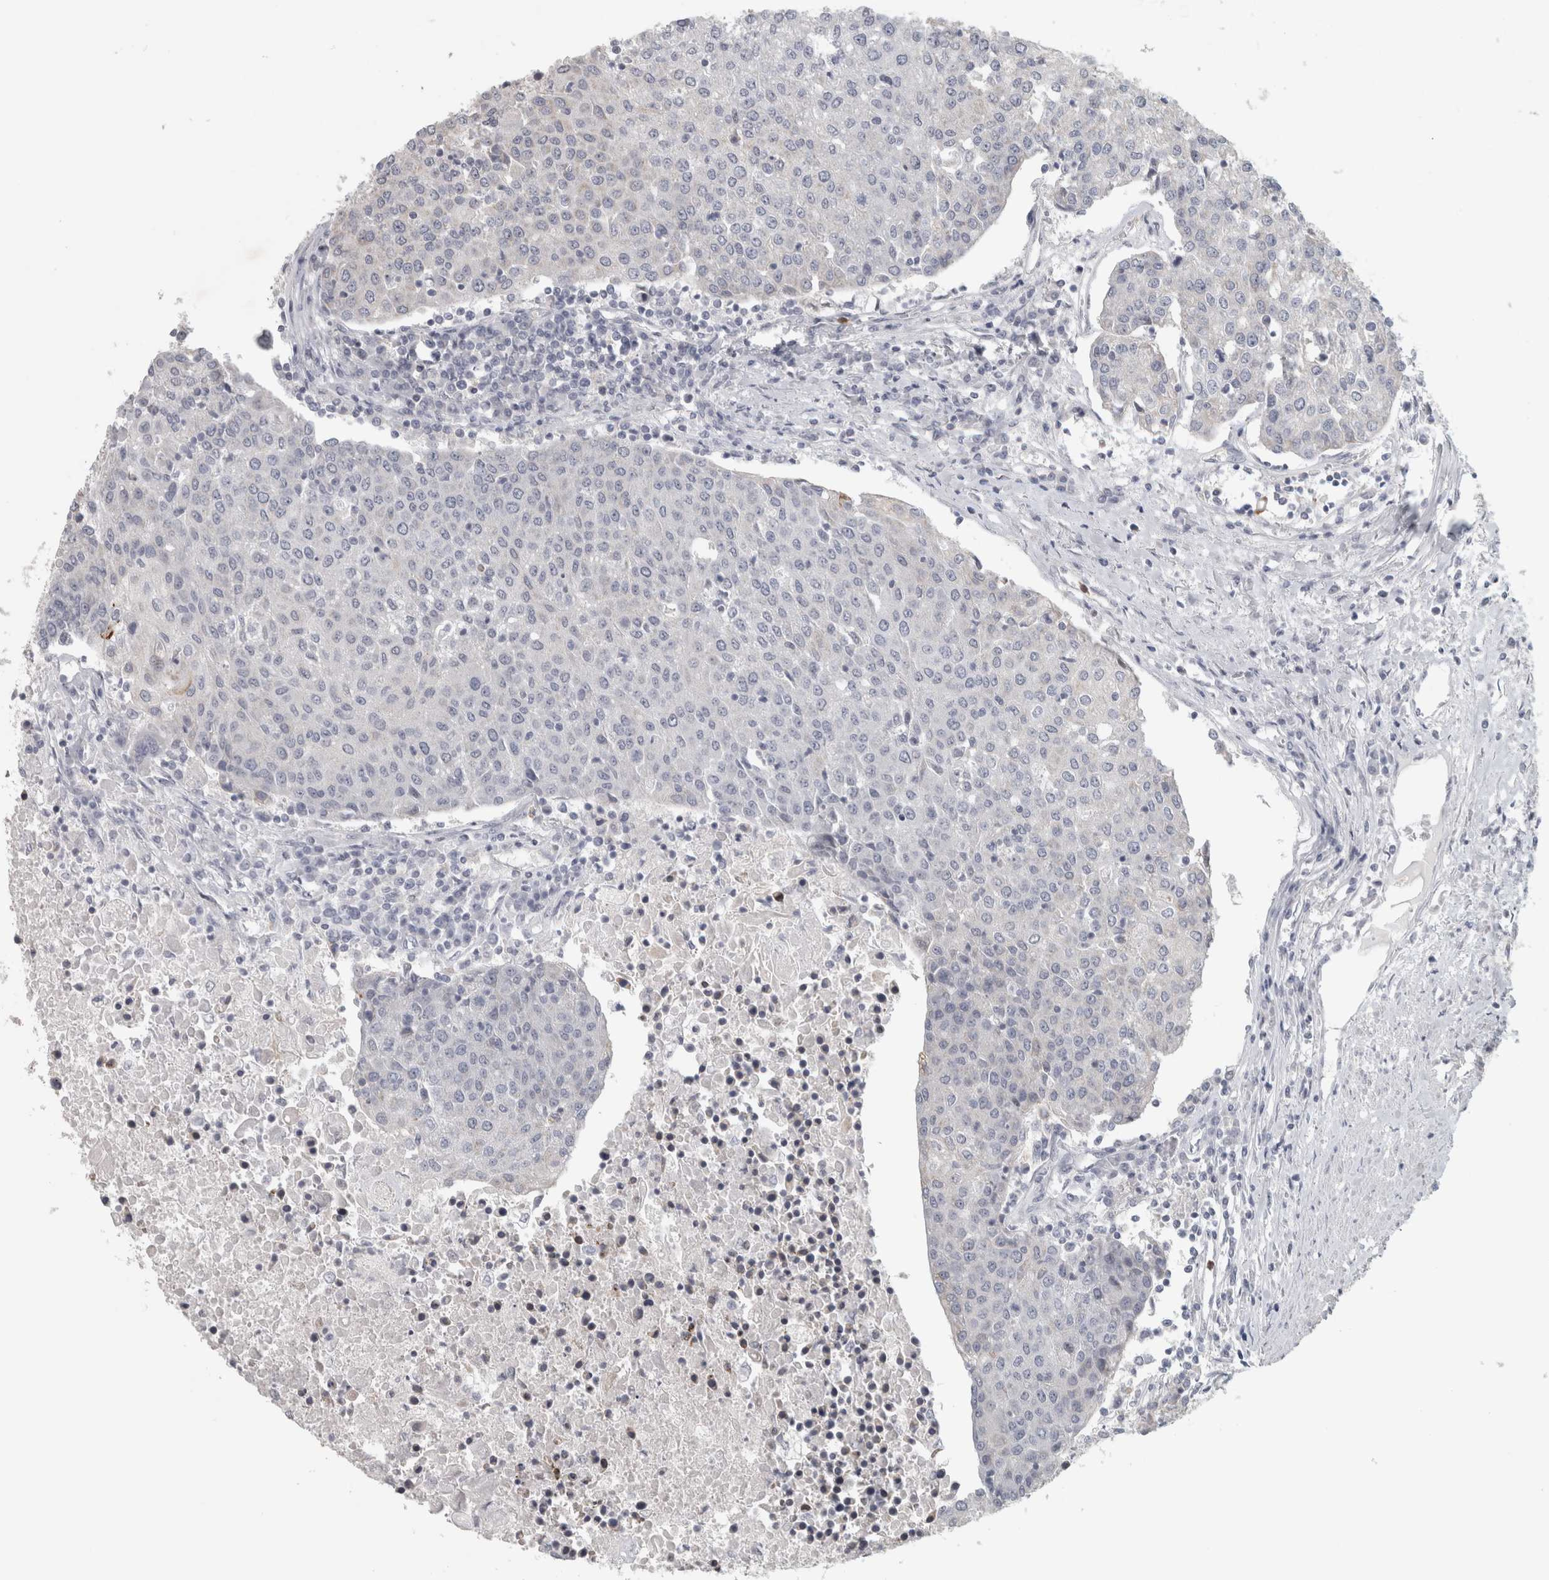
{"staining": {"intensity": "negative", "quantity": "none", "location": "none"}, "tissue": "urothelial cancer", "cell_type": "Tumor cells", "image_type": "cancer", "snomed": [{"axis": "morphology", "description": "Urothelial carcinoma, High grade"}, {"axis": "topography", "description": "Urinary bladder"}], "caption": "Immunohistochemical staining of urothelial cancer shows no significant expression in tumor cells.", "gene": "PTPRN2", "patient": {"sex": "female", "age": 85}}